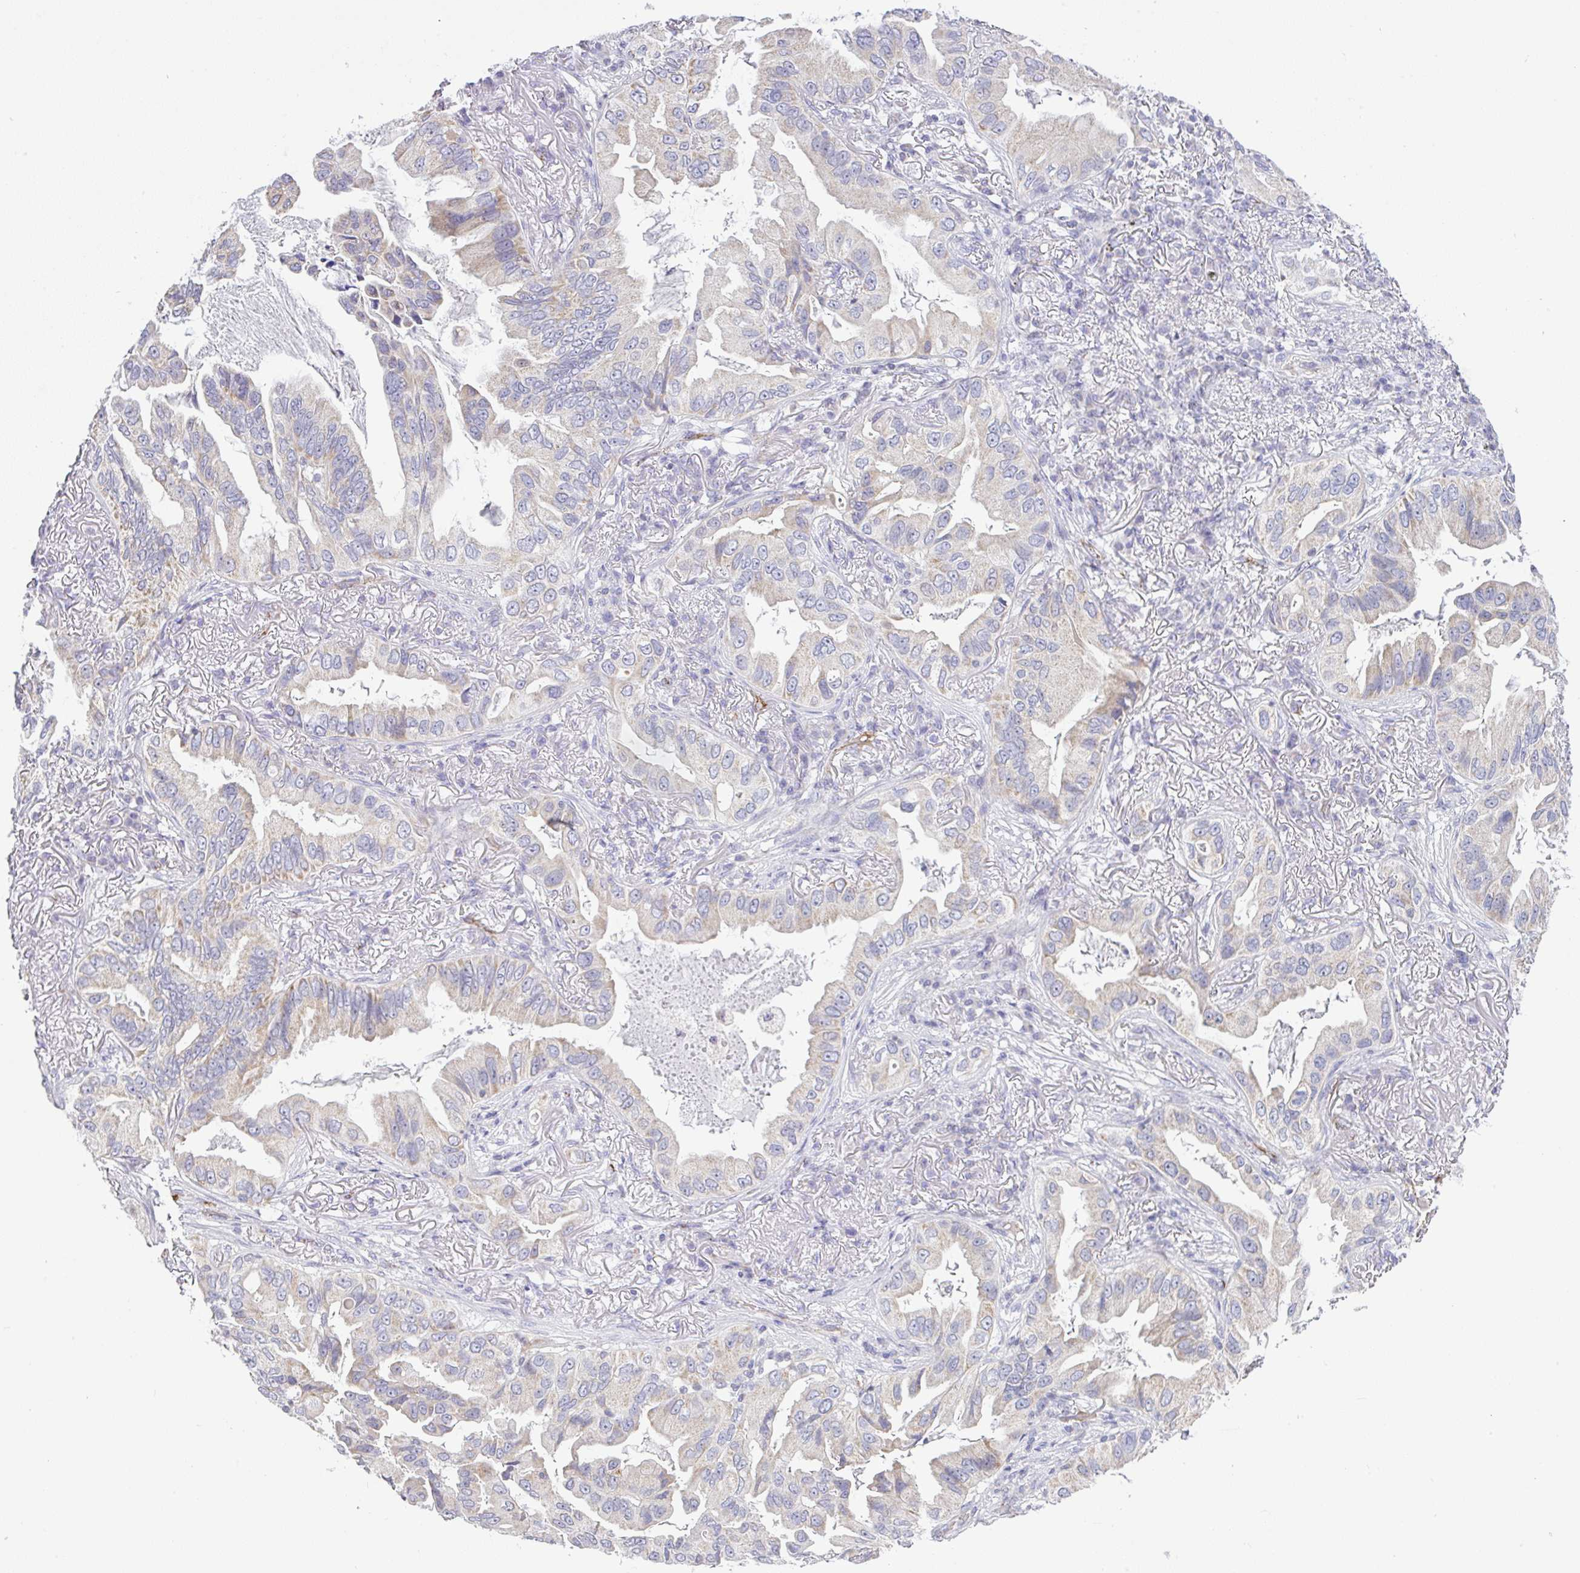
{"staining": {"intensity": "weak", "quantity": "<25%", "location": "cytoplasmic/membranous"}, "tissue": "lung cancer", "cell_type": "Tumor cells", "image_type": "cancer", "snomed": [{"axis": "morphology", "description": "Adenocarcinoma, NOS"}, {"axis": "topography", "description": "Lung"}], "caption": "This is a histopathology image of IHC staining of lung cancer, which shows no positivity in tumor cells.", "gene": "PLCD4", "patient": {"sex": "female", "age": 69}}